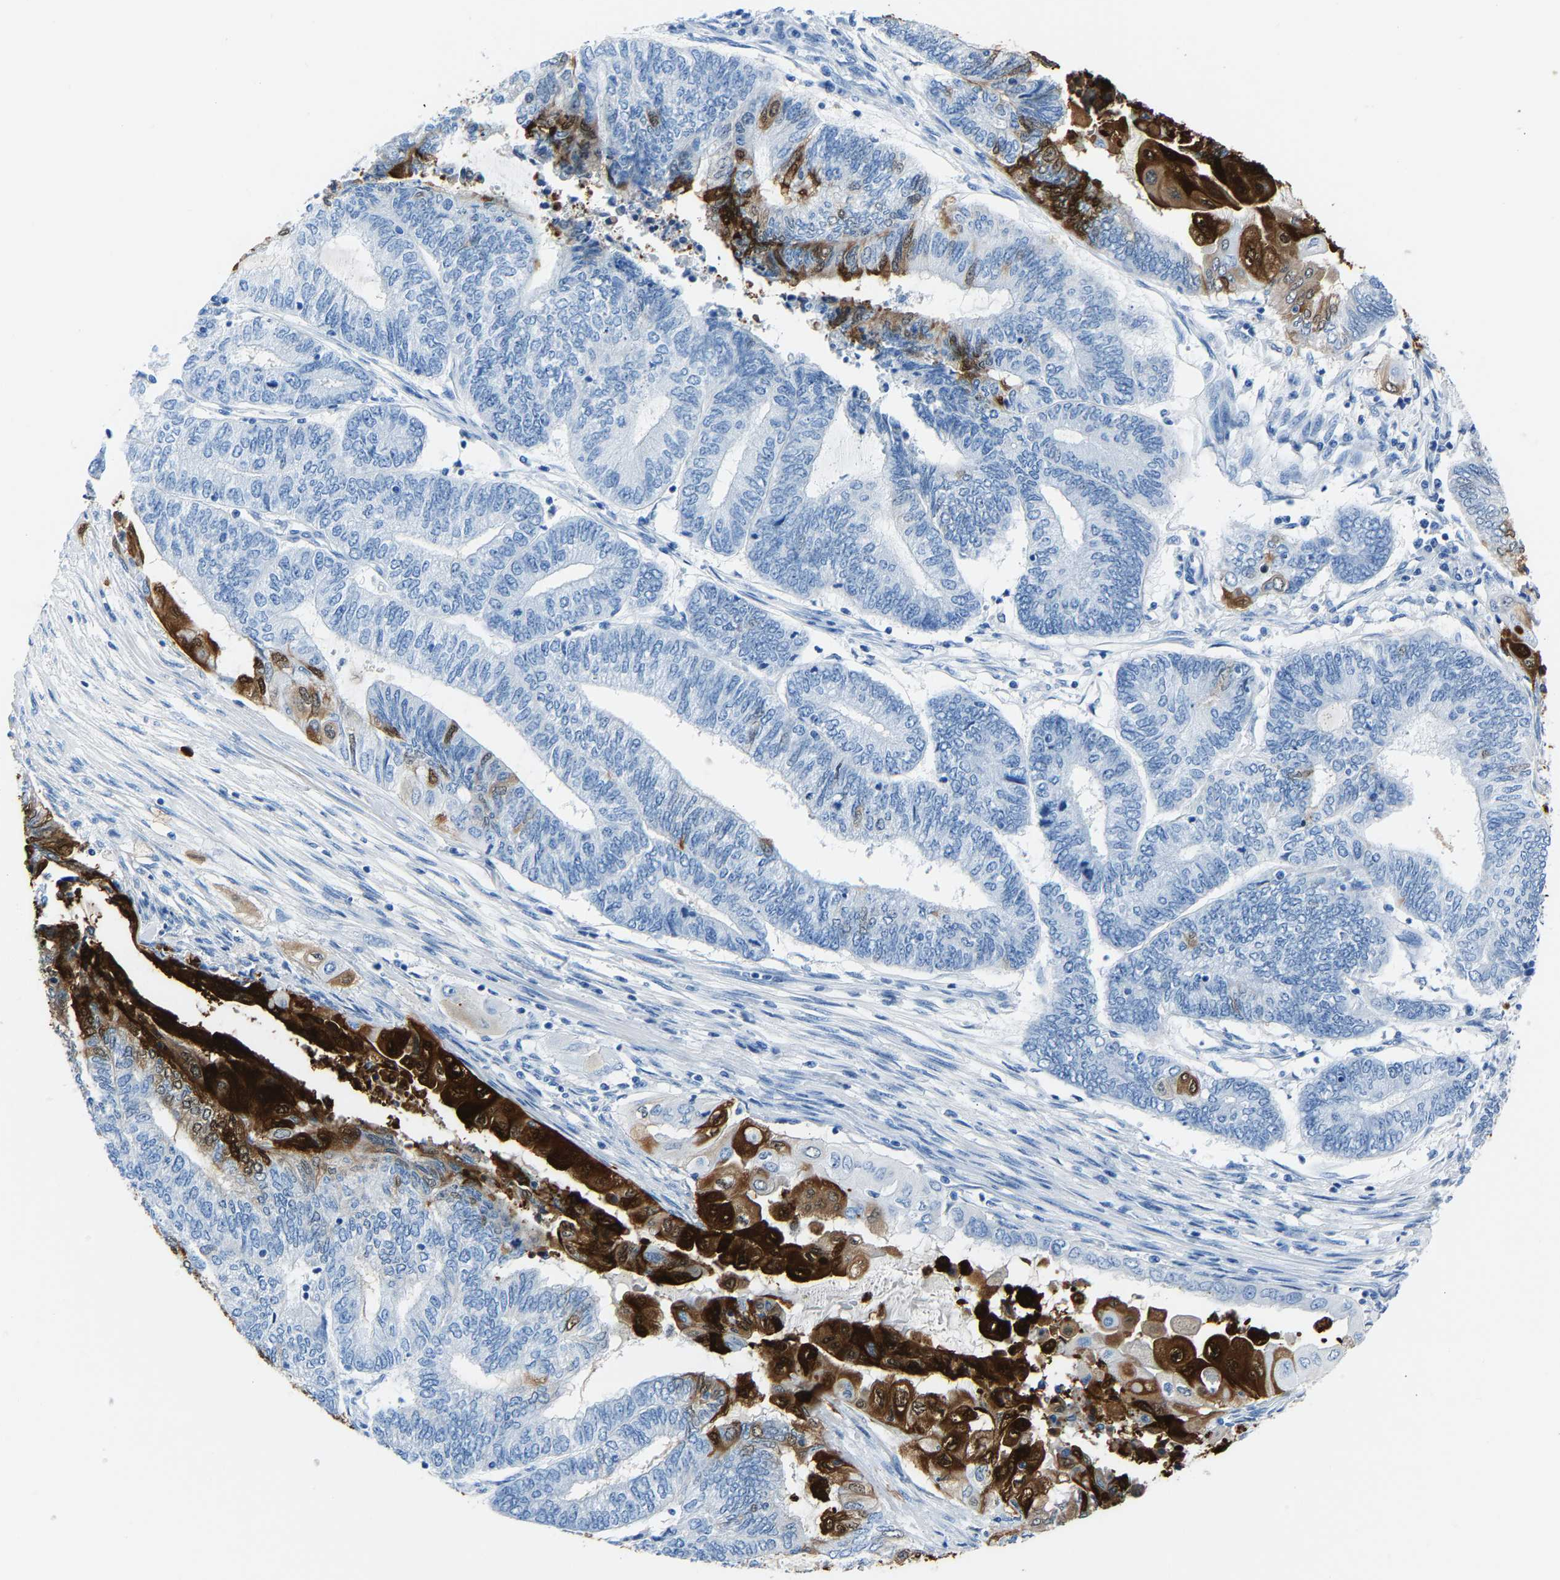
{"staining": {"intensity": "strong", "quantity": "<25%", "location": "cytoplasmic/membranous"}, "tissue": "endometrial cancer", "cell_type": "Tumor cells", "image_type": "cancer", "snomed": [{"axis": "morphology", "description": "Adenocarcinoma, NOS"}, {"axis": "topography", "description": "Uterus"}, {"axis": "topography", "description": "Endometrium"}], "caption": "IHC staining of endometrial adenocarcinoma, which reveals medium levels of strong cytoplasmic/membranous expression in approximately <25% of tumor cells indicating strong cytoplasmic/membranous protein positivity. The staining was performed using DAB (brown) for protein detection and nuclei were counterstained in hematoxylin (blue).", "gene": "S100P", "patient": {"sex": "female", "age": 70}}